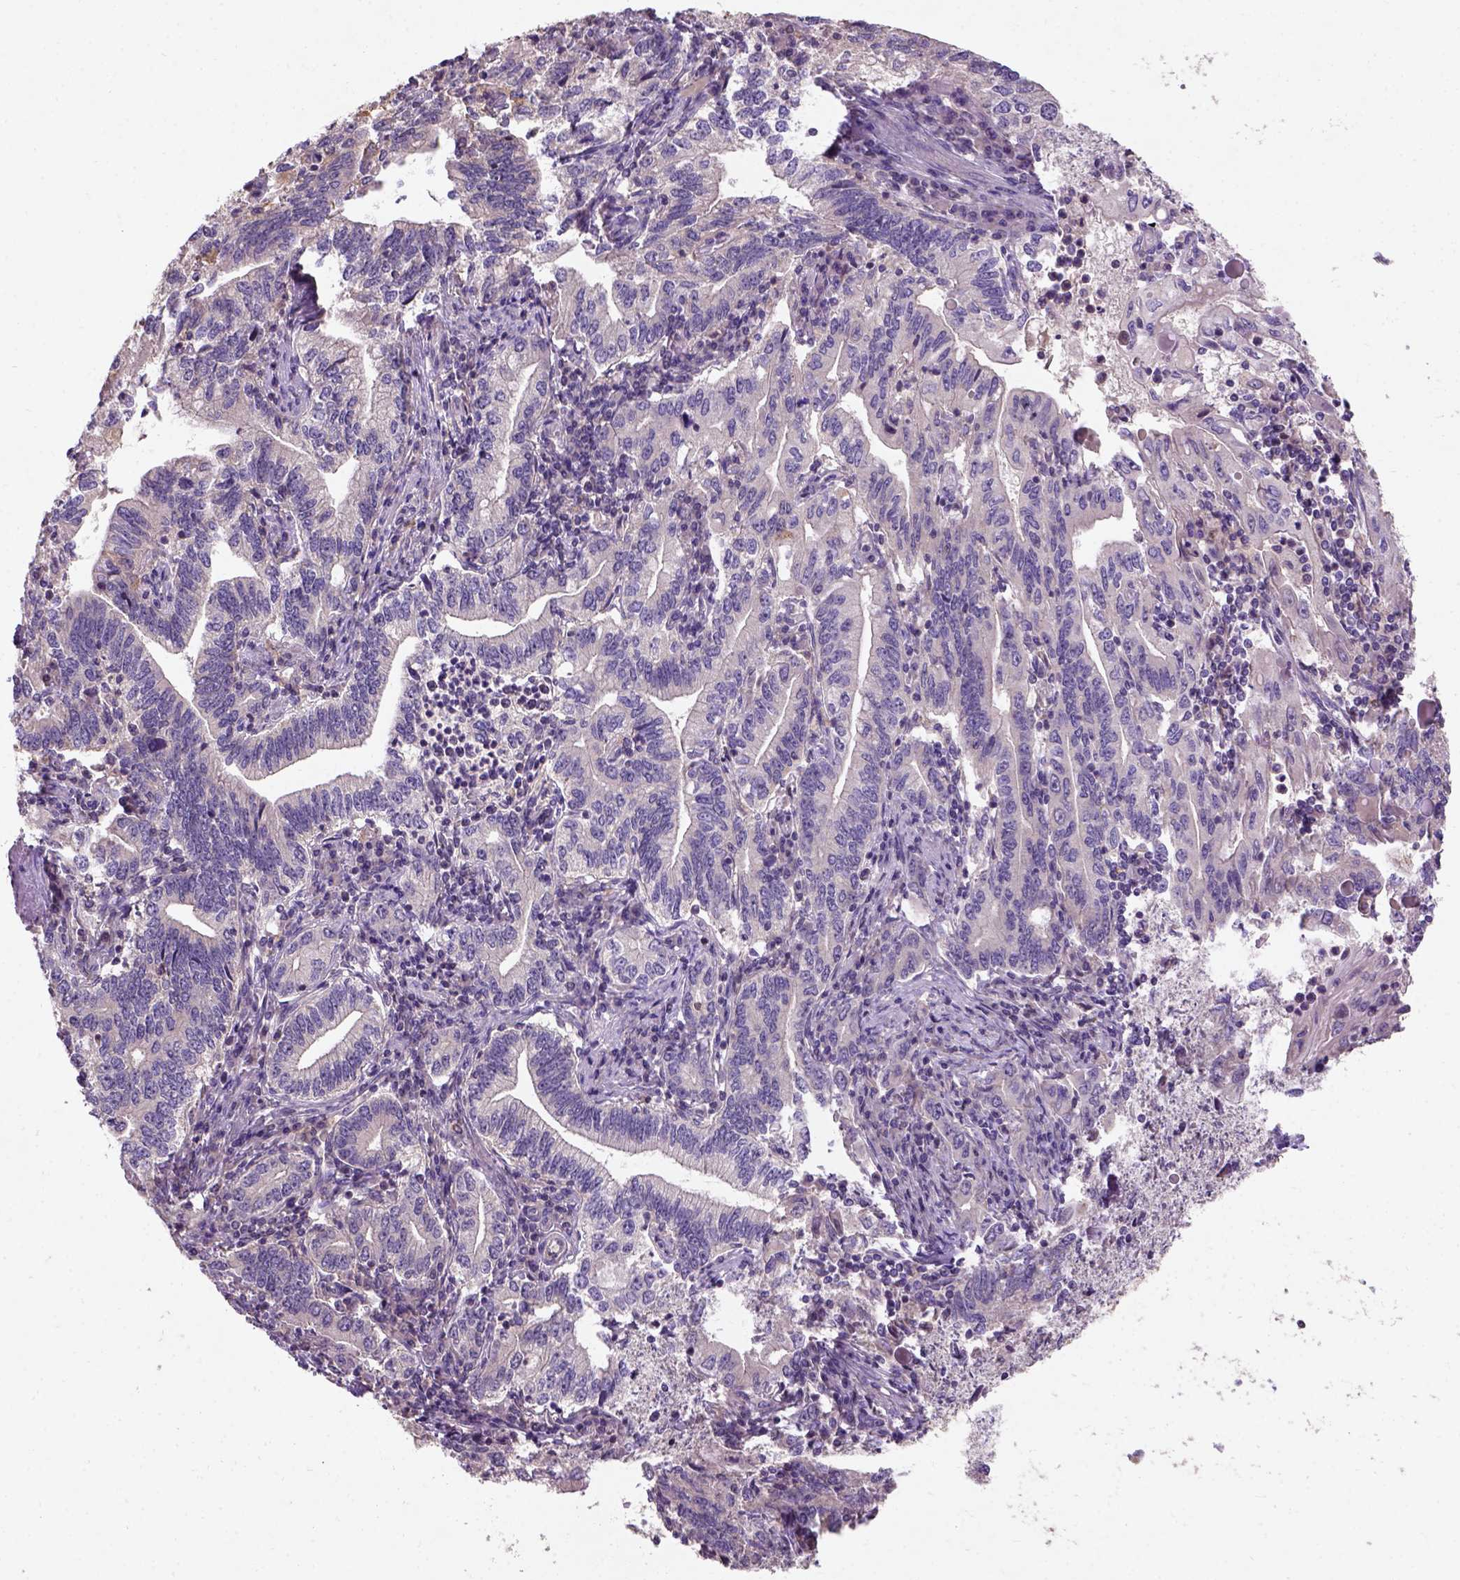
{"staining": {"intensity": "negative", "quantity": "none", "location": "none"}, "tissue": "stomach cancer", "cell_type": "Tumor cells", "image_type": "cancer", "snomed": [{"axis": "morphology", "description": "Adenocarcinoma, NOS"}, {"axis": "topography", "description": "Stomach, lower"}], "caption": "High magnification brightfield microscopy of stomach cancer stained with DAB (3,3'-diaminobenzidine) (brown) and counterstained with hematoxylin (blue): tumor cells show no significant positivity.", "gene": "KBTBD8", "patient": {"sex": "female", "age": 72}}